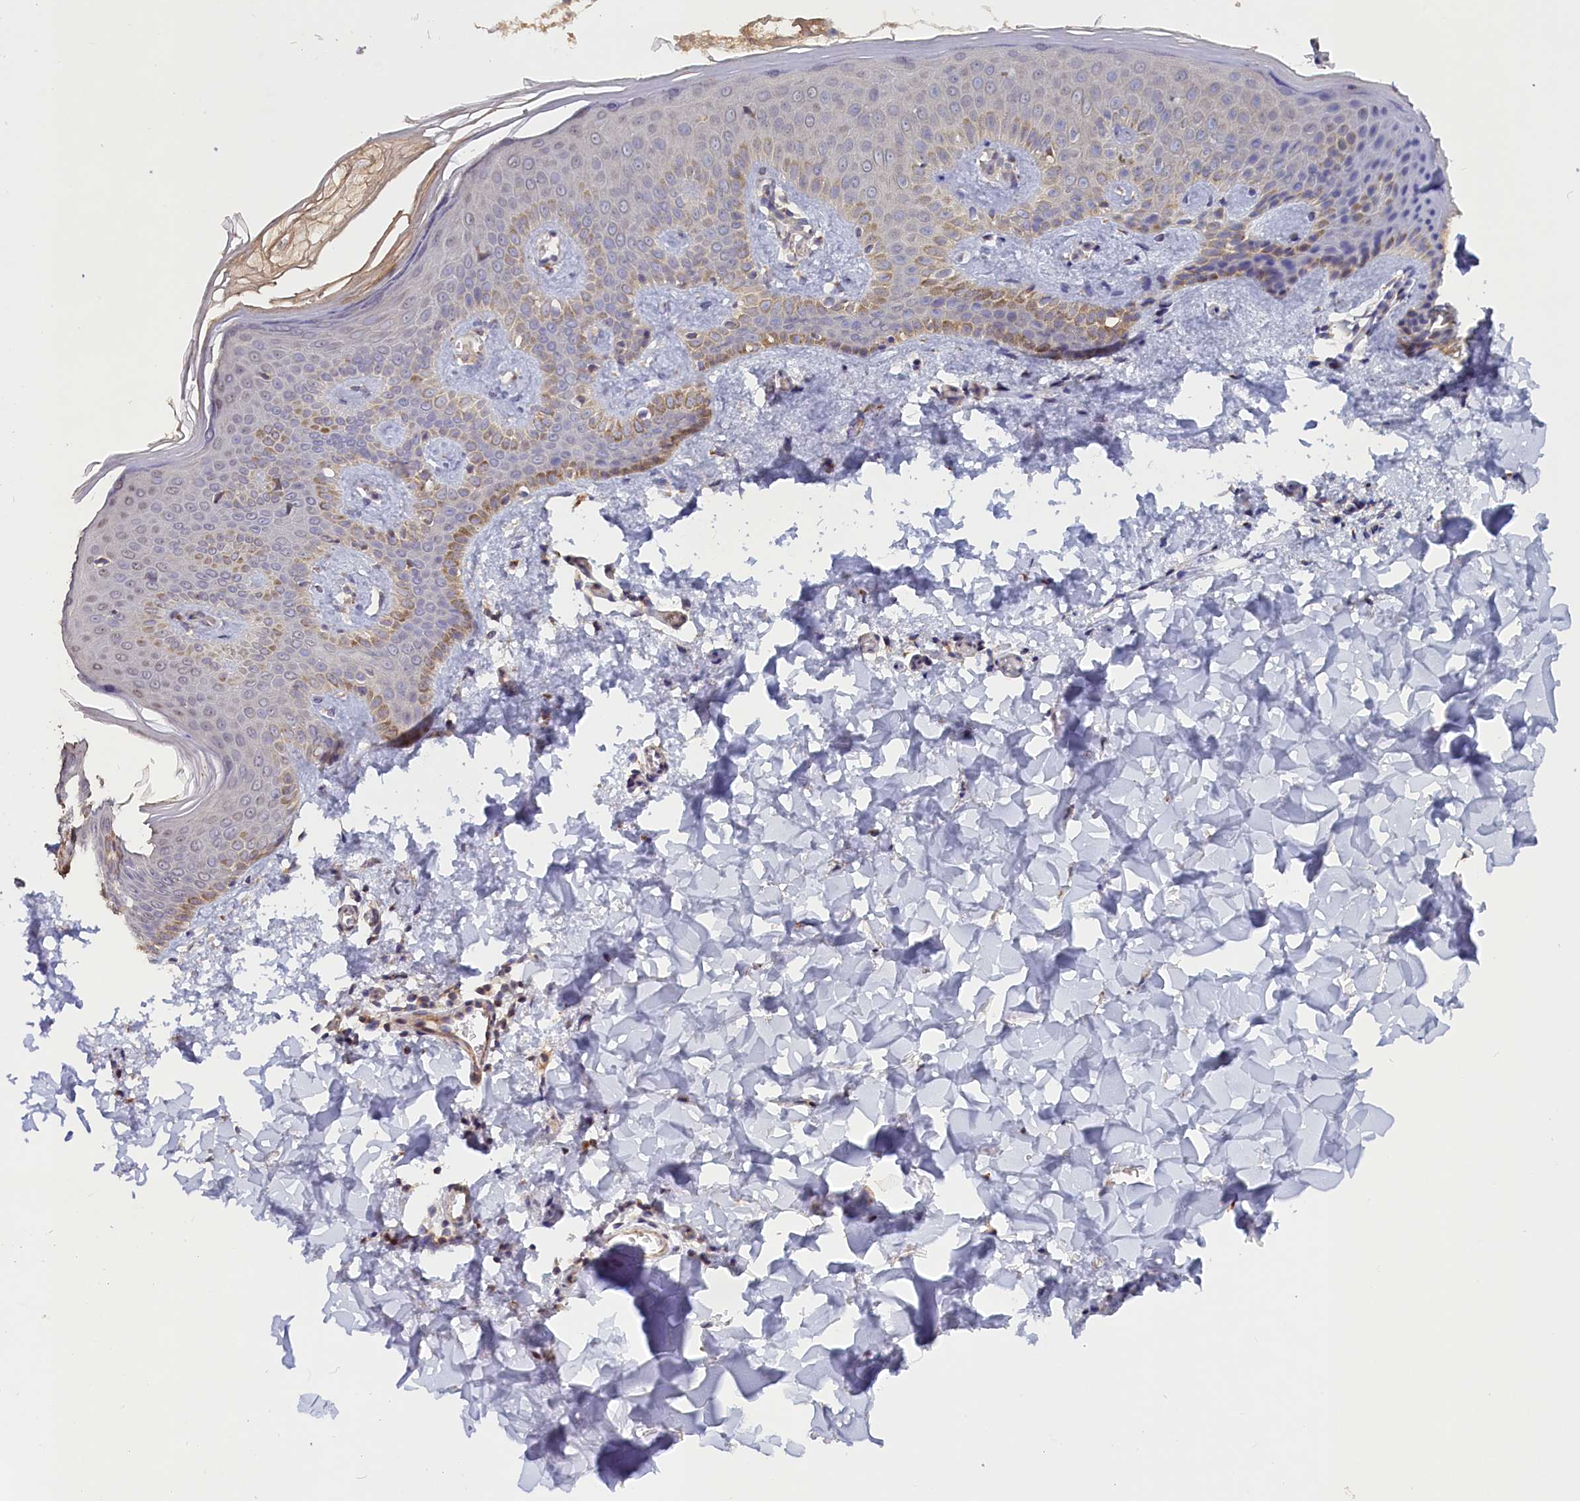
{"staining": {"intensity": "moderate", "quantity": ">75%", "location": "cytoplasmic/membranous"}, "tissue": "skin", "cell_type": "Fibroblasts", "image_type": "normal", "snomed": [{"axis": "morphology", "description": "Normal tissue, NOS"}, {"axis": "topography", "description": "Skin"}], "caption": "A brown stain highlights moderate cytoplasmic/membranous staining of a protein in fibroblasts of benign skin.", "gene": "TANGO6", "patient": {"sex": "male", "age": 36}}